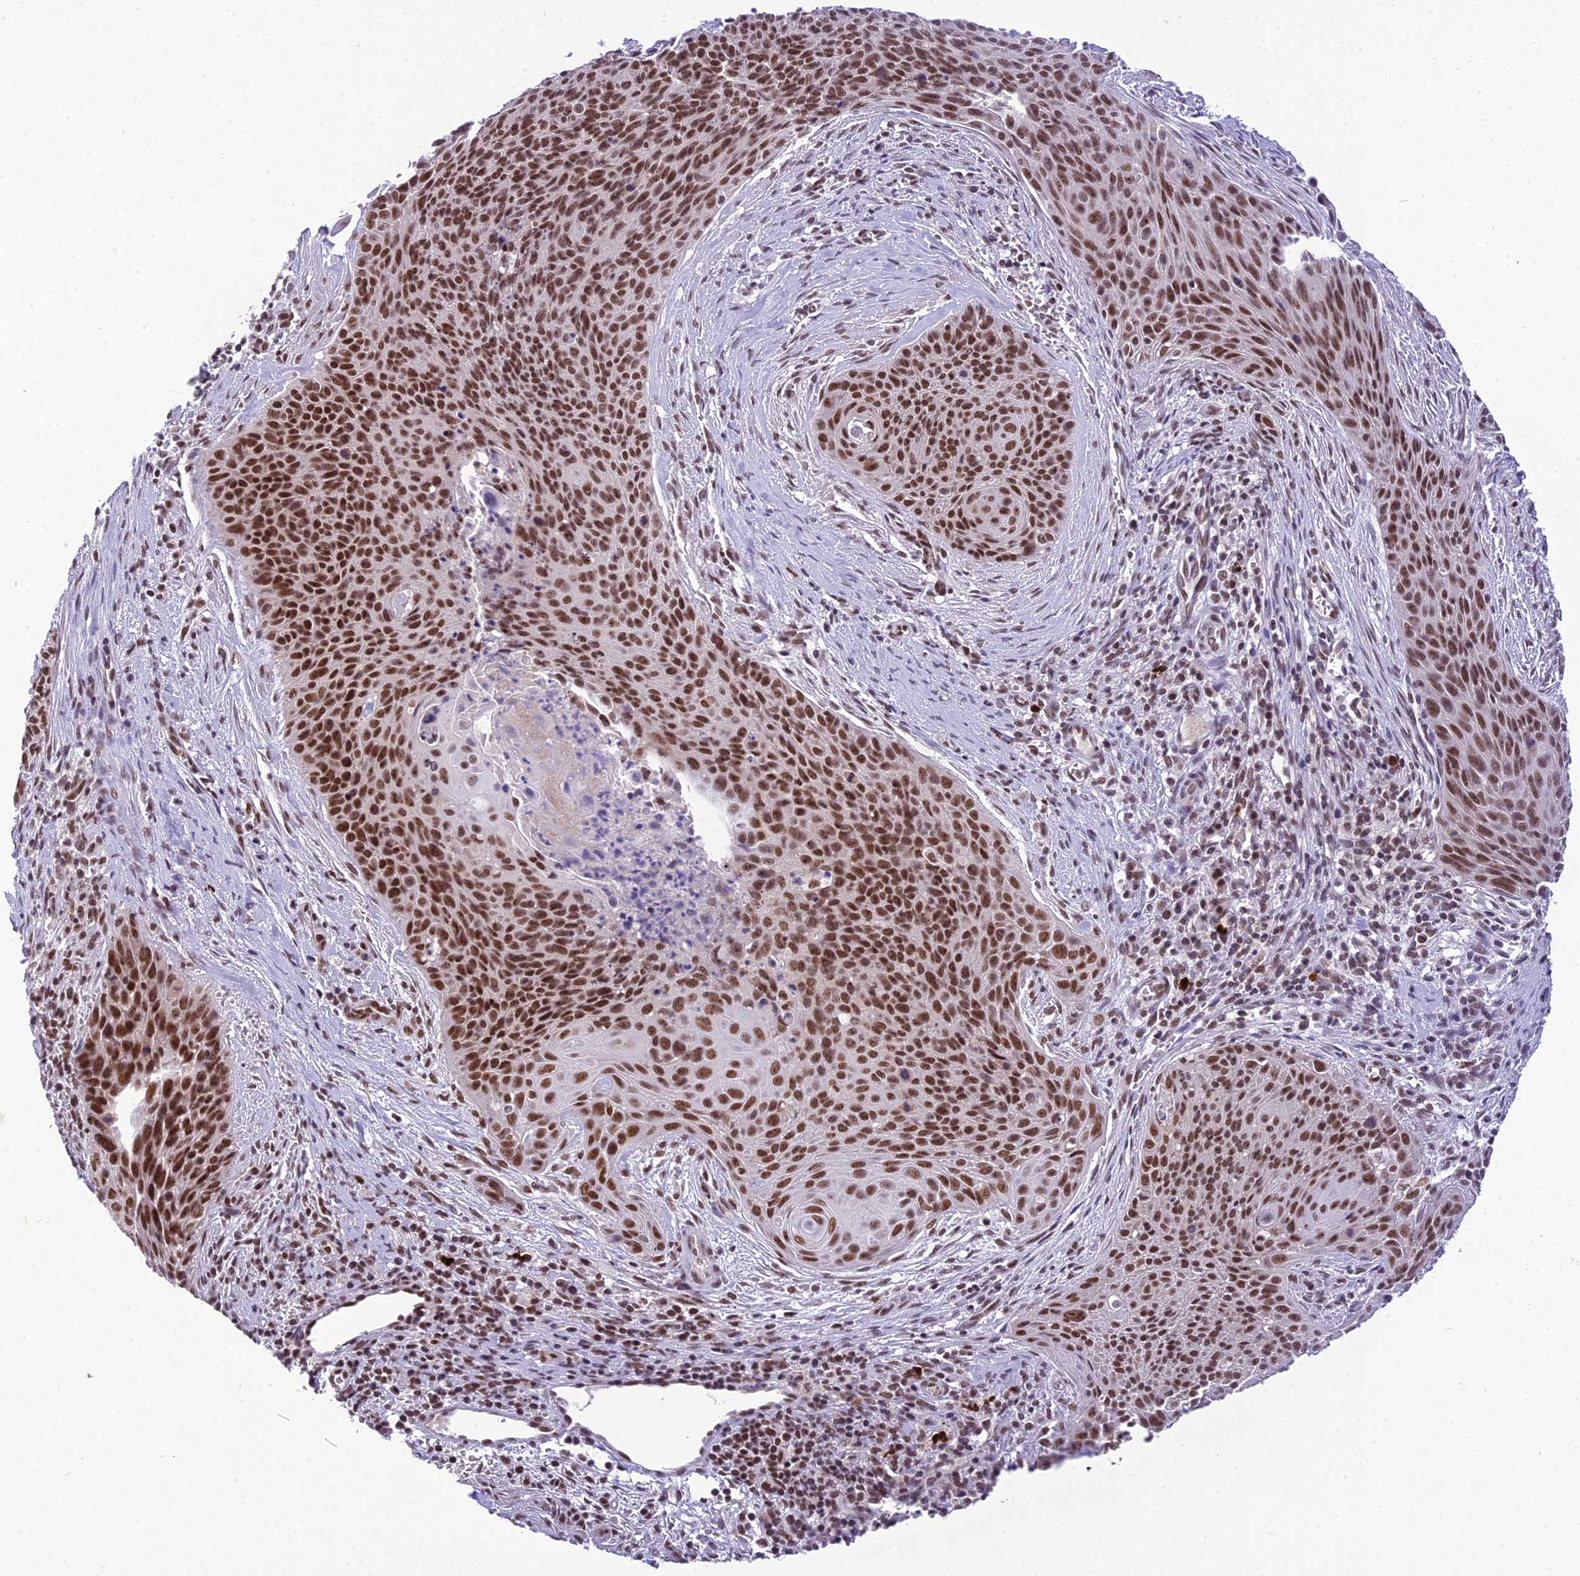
{"staining": {"intensity": "strong", "quantity": ">75%", "location": "nuclear"}, "tissue": "cervical cancer", "cell_type": "Tumor cells", "image_type": "cancer", "snomed": [{"axis": "morphology", "description": "Squamous cell carcinoma, NOS"}, {"axis": "topography", "description": "Cervix"}], "caption": "This is an image of immunohistochemistry staining of squamous cell carcinoma (cervical), which shows strong positivity in the nuclear of tumor cells.", "gene": "SH3RF3", "patient": {"sex": "female", "age": 55}}